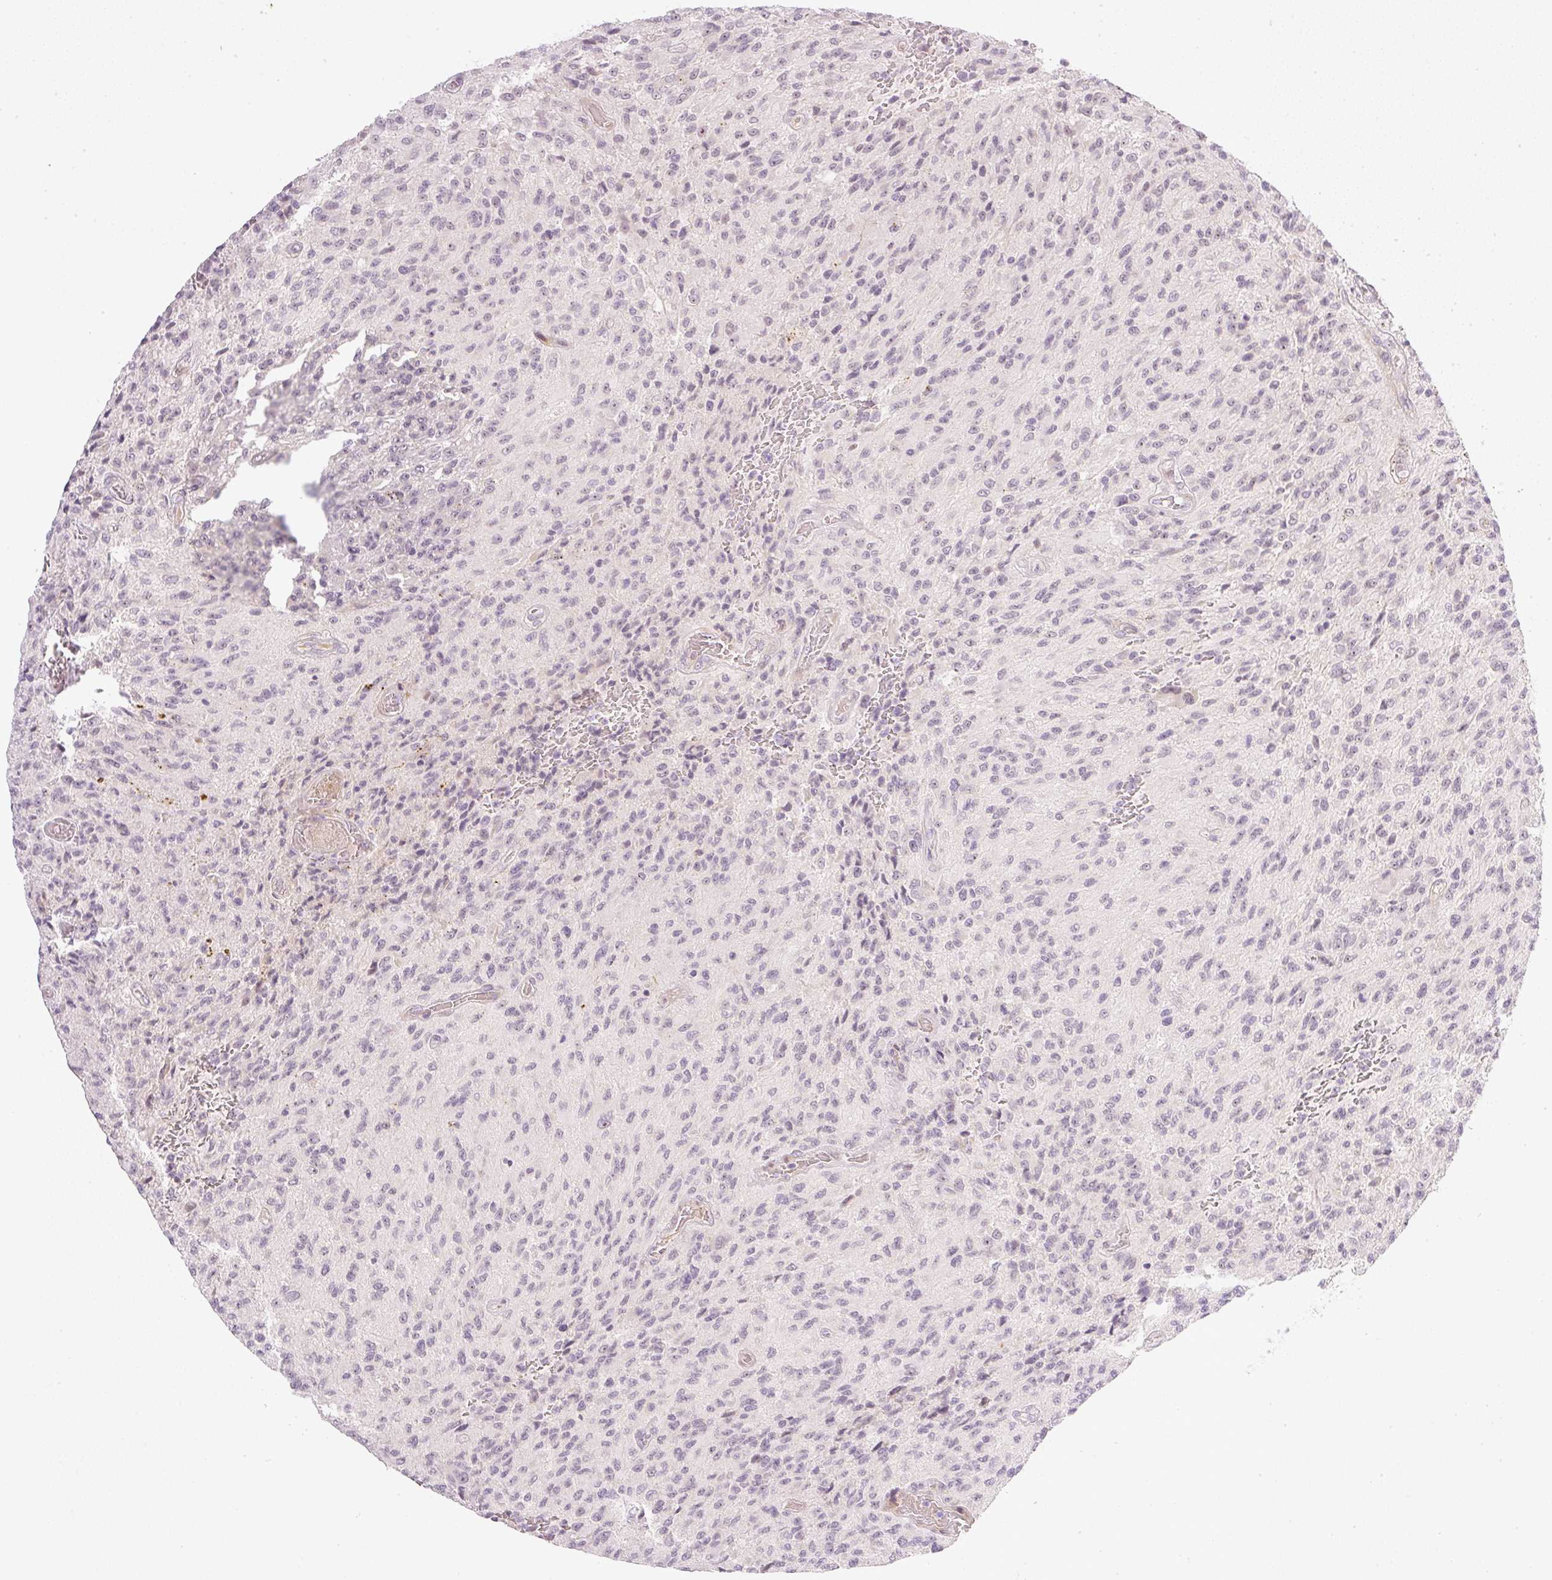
{"staining": {"intensity": "weak", "quantity": "<25%", "location": "nuclear"}, "tissue": "glioma", "cell_type": "Tumor cells", "image_type": "cancer", "snomed": [{"axis": "morphology", "description": "Normal tissue, NOS"}, {"axis": "morphology", "description": "Glioma, malignant, High grade"}, {"axis": "topography", "description": "Cerebral cortex"}], "caption": "IHC photomicrograph of neoplastic tissue: human glioma stained with DAB (3,3'-diaminobenzidine) demonstrates no significant protein expression in tumor cells.", "gene": "AAR2", "patient": {"sex": "male", "age": 56}}